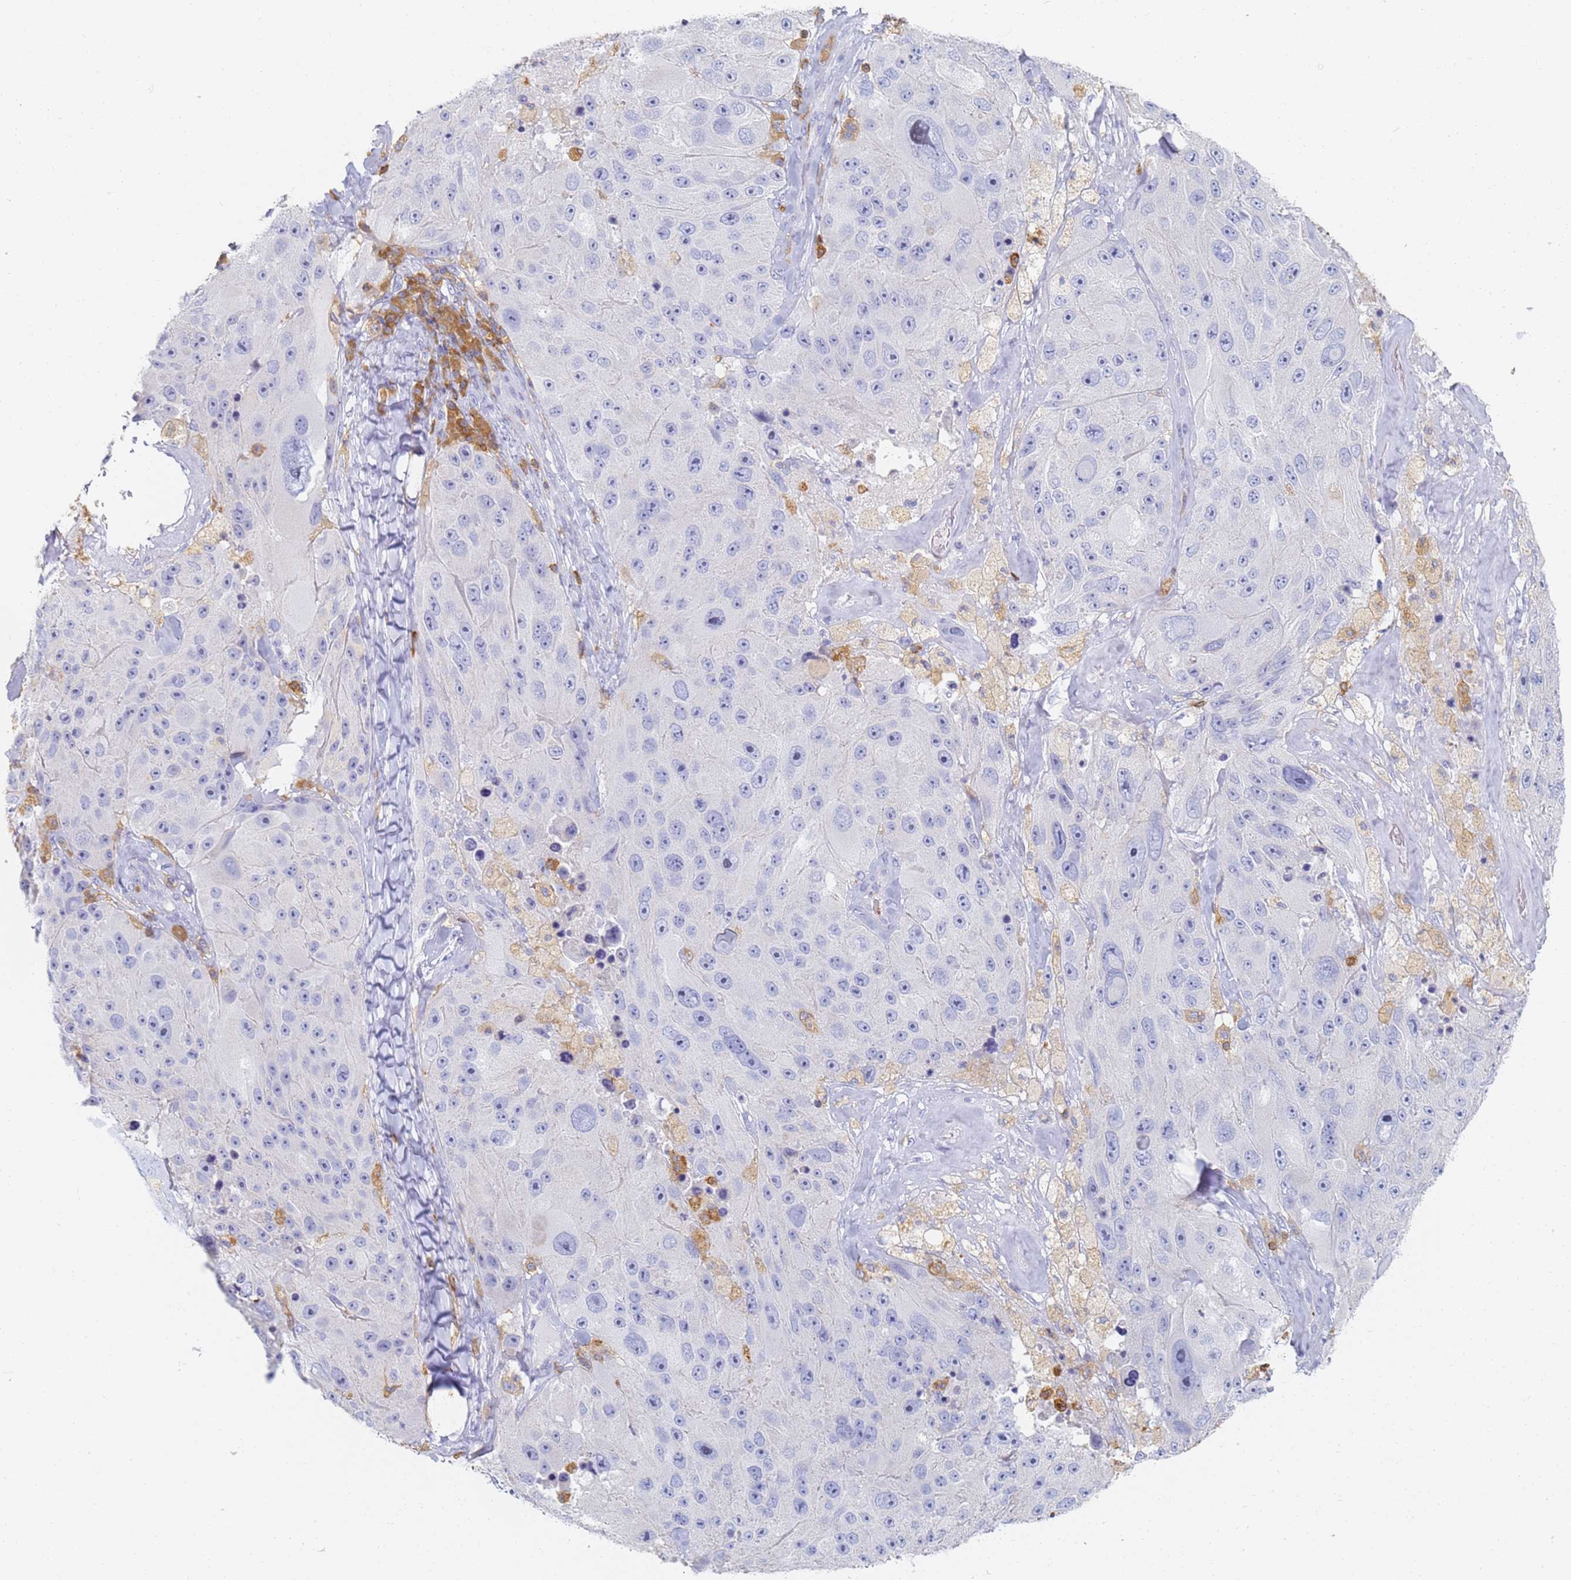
{"staining": {"intensity": "negative", "quantity": "none", "location": "none"}, "tissue": "melanoma", "cell_type": "Tumor cells", "image_type": "cancer", "snomed": [{"axis": "morphology", "description": "Malignant melanoma, Metastatic site"}, {"axis": "topography", "description": "Lymph node"}], "caption": "A high-resolution photomicrograph shows immunohistochemistry staining of malignant melanoma (metastatic site), which reveals no significant positivity in tumor cells.", "gene": "BIN2", "patient": {"sex": "male", "age": 62}}